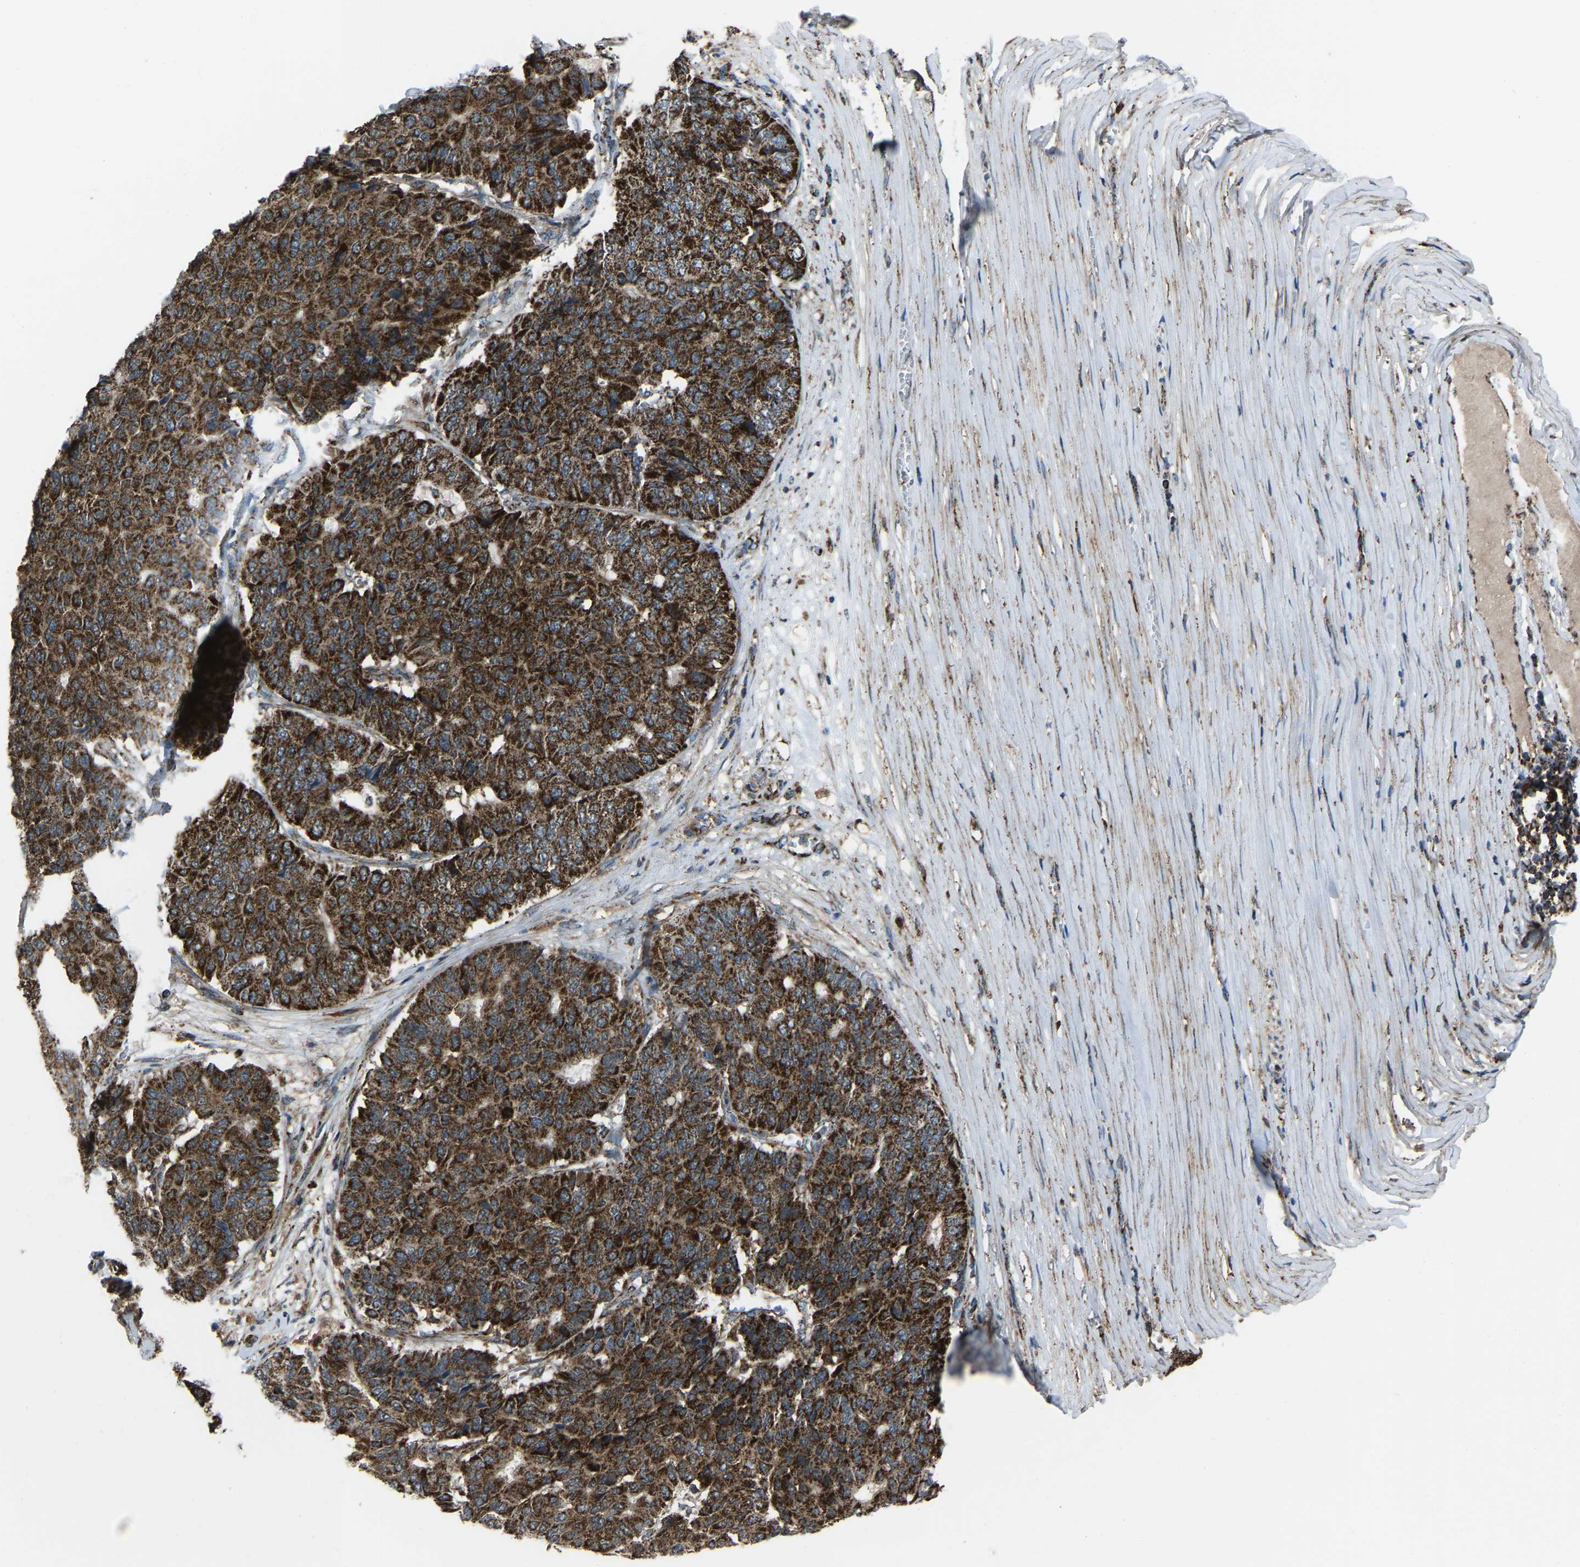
{"staining": {"intensity": "strong", "quantity": ">75%", "location": "cytoplasmic/membranous"}, "tissue": "pancreatic cancer", "cell_type": "Tumor cells", "image_type": "cancer", "snomed": [{"axis": "morphology", "description": "Adenocarcinoma, NOS"}, {"axis": "topography", "description": "Pancreas"}], "caption": "Pancreatic cancer stained with a brown dye reveals strong cytoplasmic/membranous positive expression in about >75% of tumor cells.", "gene": "AKR1A1", "patient": {"sex": "male", "age": 50}}